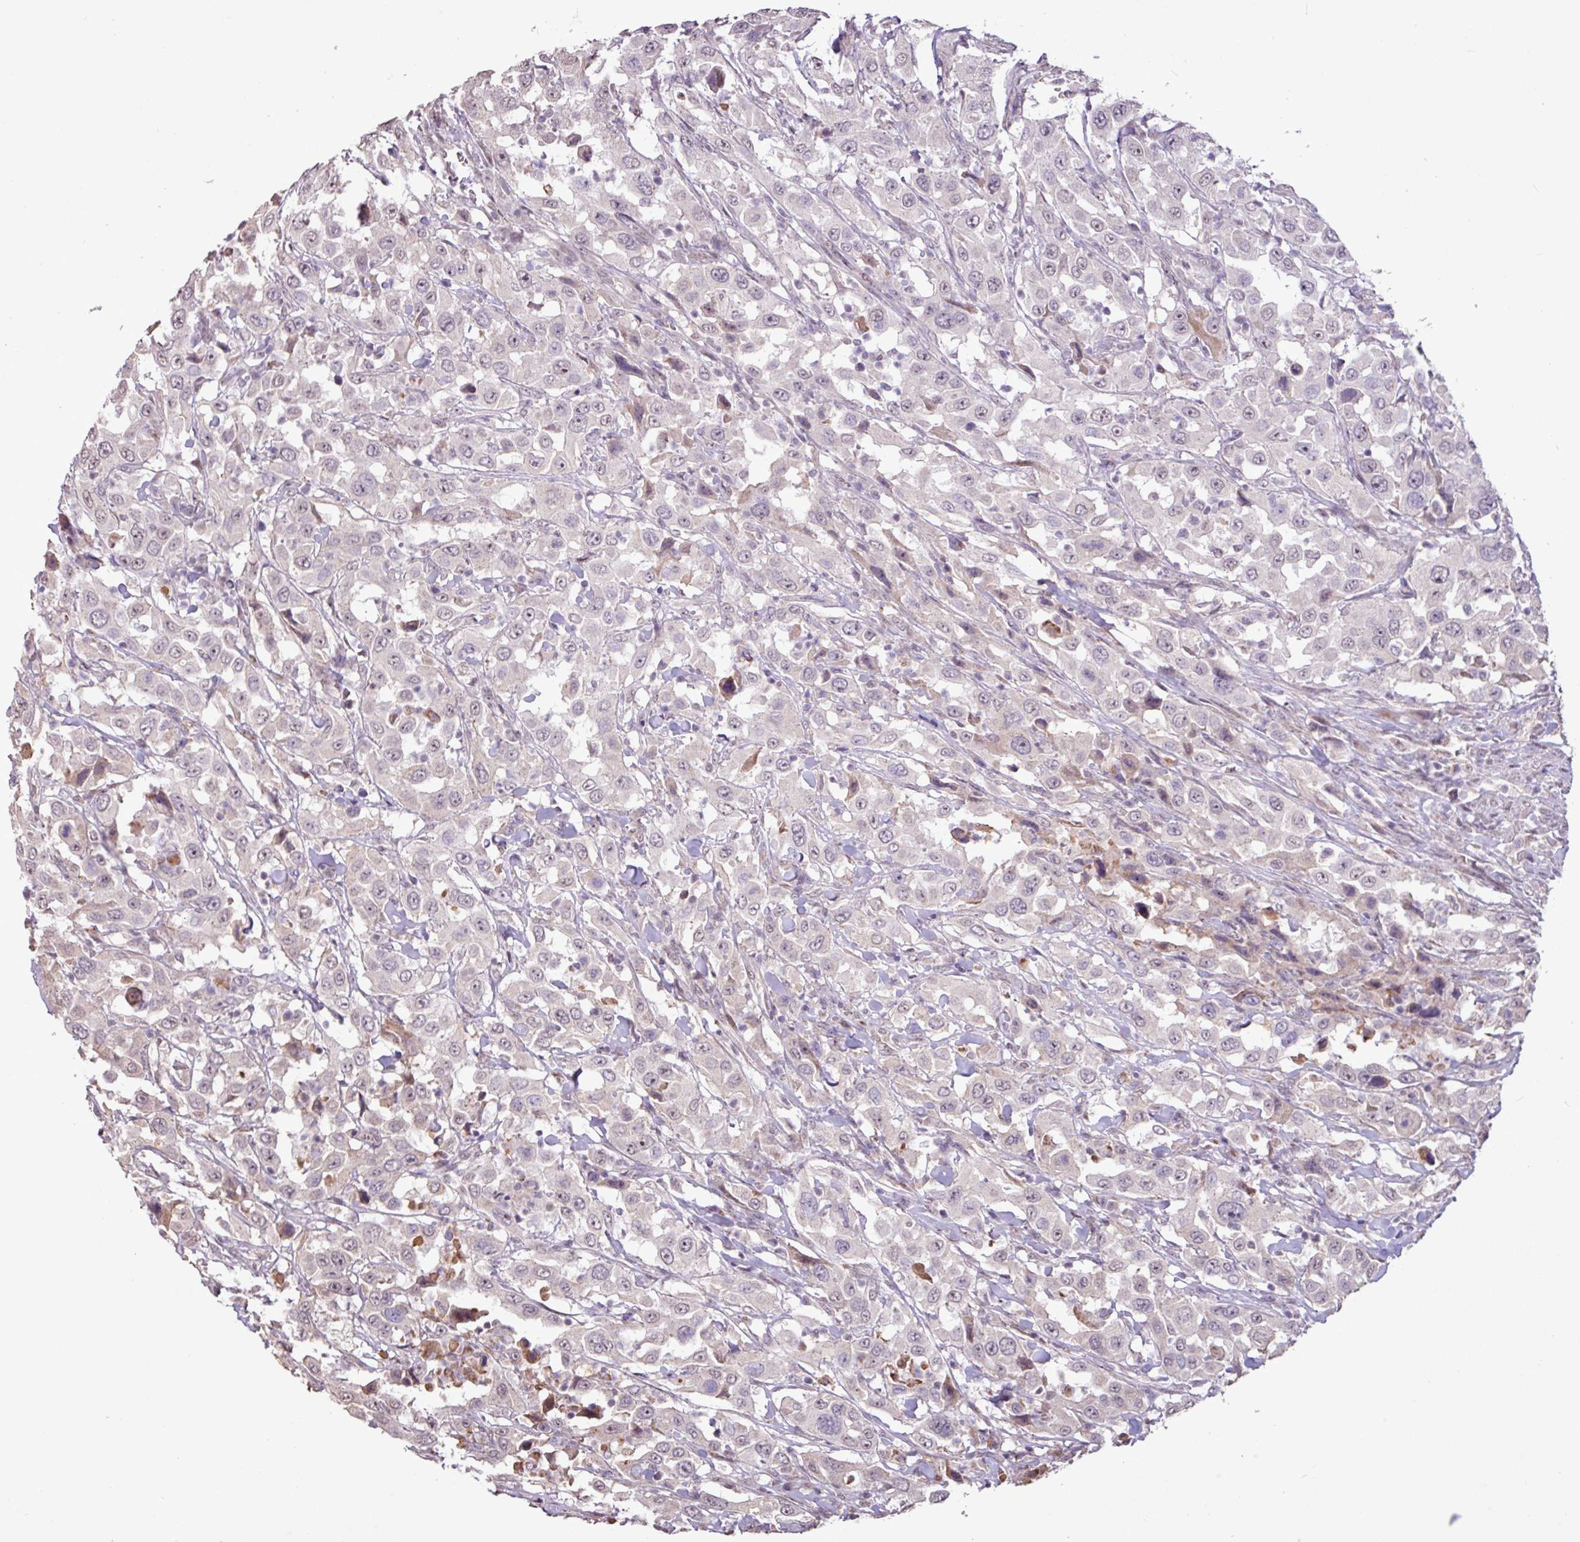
{"staining": {"intensity": "negative", "quantity": "none", "location": "none"}, "tissue": "urothelial cancer", "cell_type": "Tumor cells", "image_type": "cancer", "snomed": [{"axis": "morphology", "description": "Urothelial carcinoma, High grade"}, {"axis": "topography", "description": "Urinary bladder"}], "caption": "High-grade urothelial carcinoma was stained to show a protein in brown. There is no significant positivity in tumor cells.", "gene": "L3MBTL3", "patient": {"sex": "male", "age": 61}}